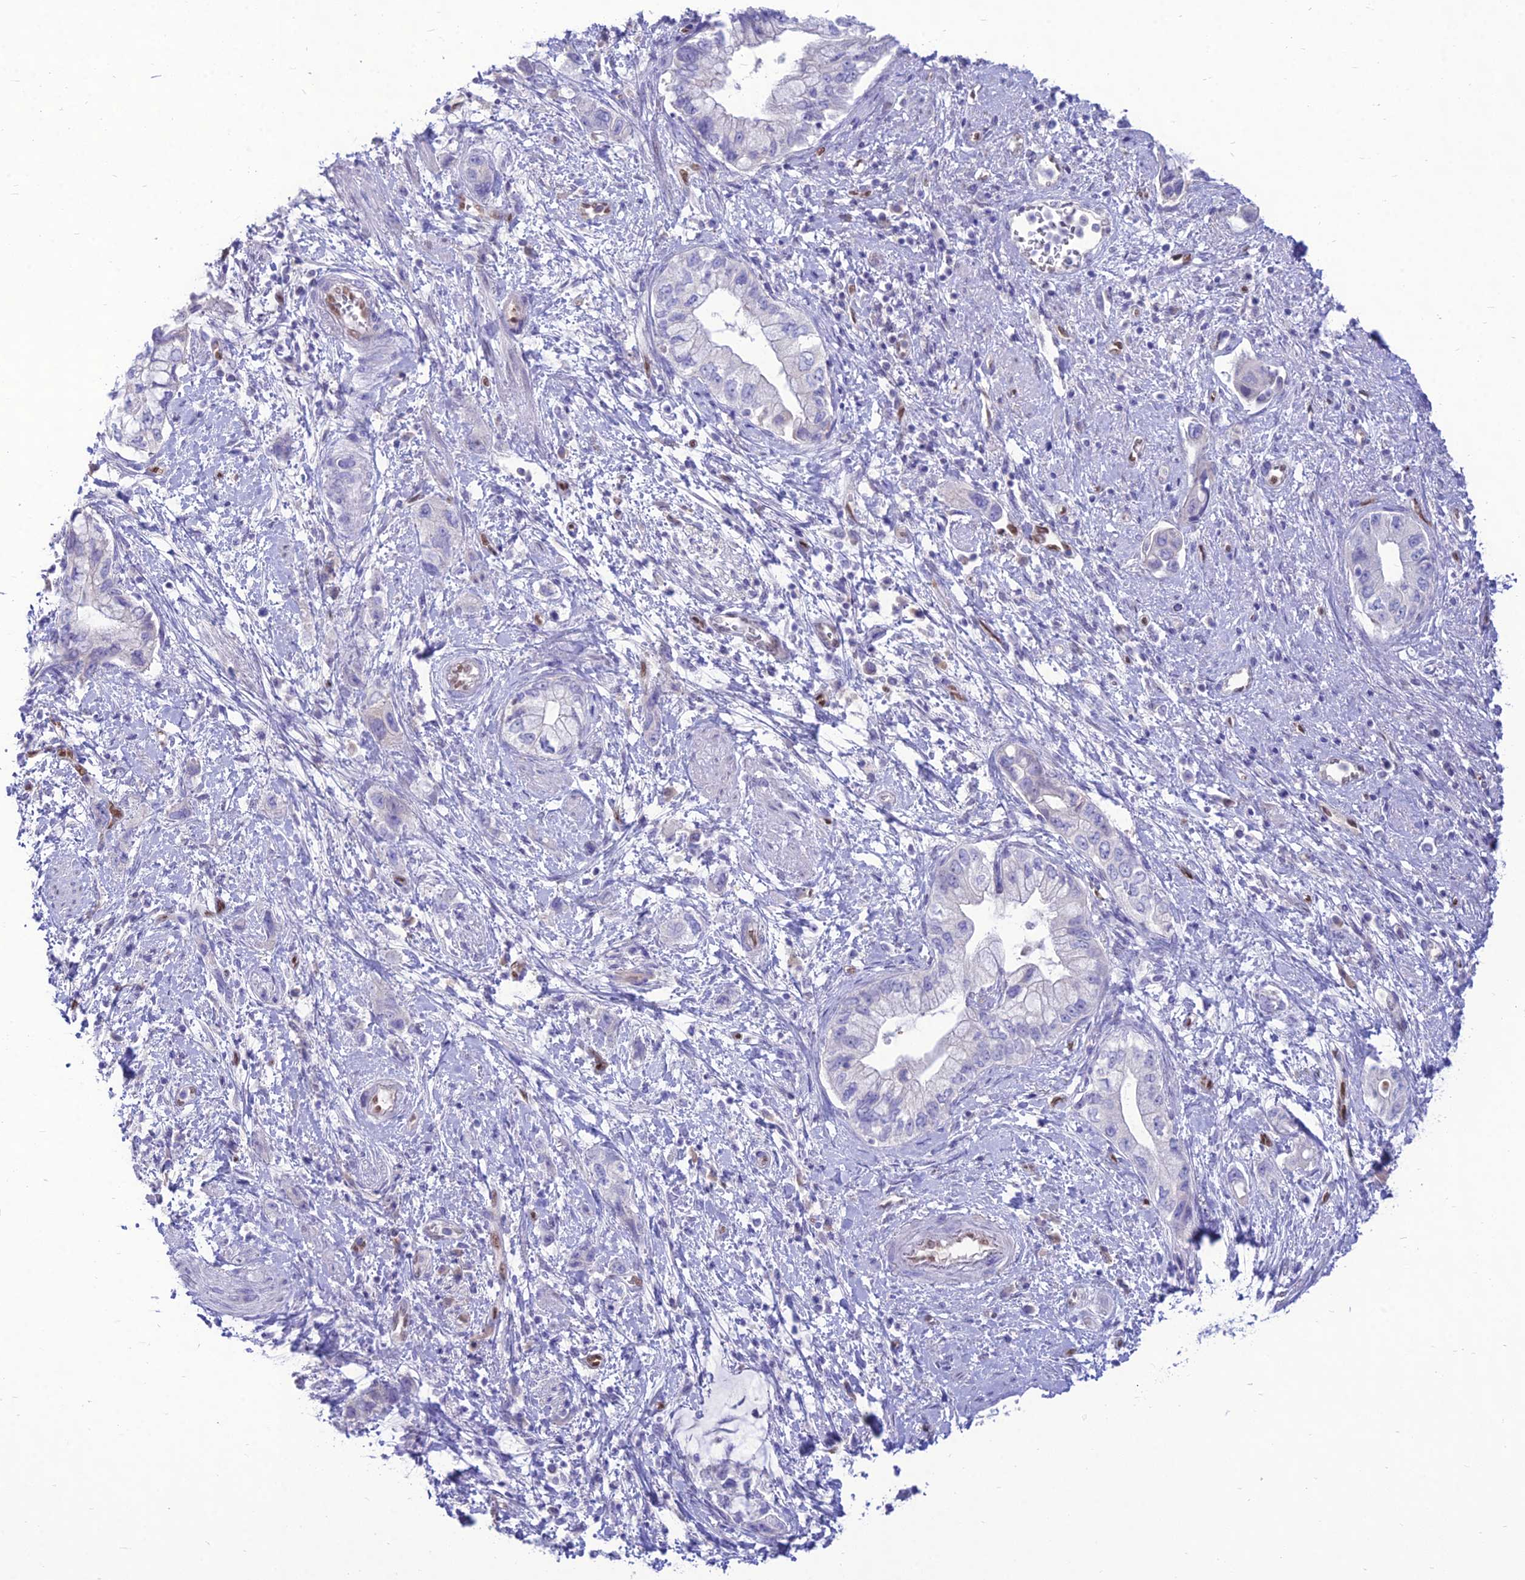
{"staining": {"intensity": "negative", "quantity": "none", "location": "none"}, "tissue": "pancreatic cancer", "cell_type": "Tumor cells", "image_type": "cancer", "snomed": [{"axis": "morphology", "description": "Adenocarcinoma, NOS"}, {"axis": "topography", "description": "Pancreas"}], "caption": "DAB (3,3'-diaminobenzidine) immunohistochemical staining of adenocarcinoma (pancreatic) exhibits no significant expression in tumor cells.", "gene": "NOVA2", "patient": {"sex": "female", "age": 73}}